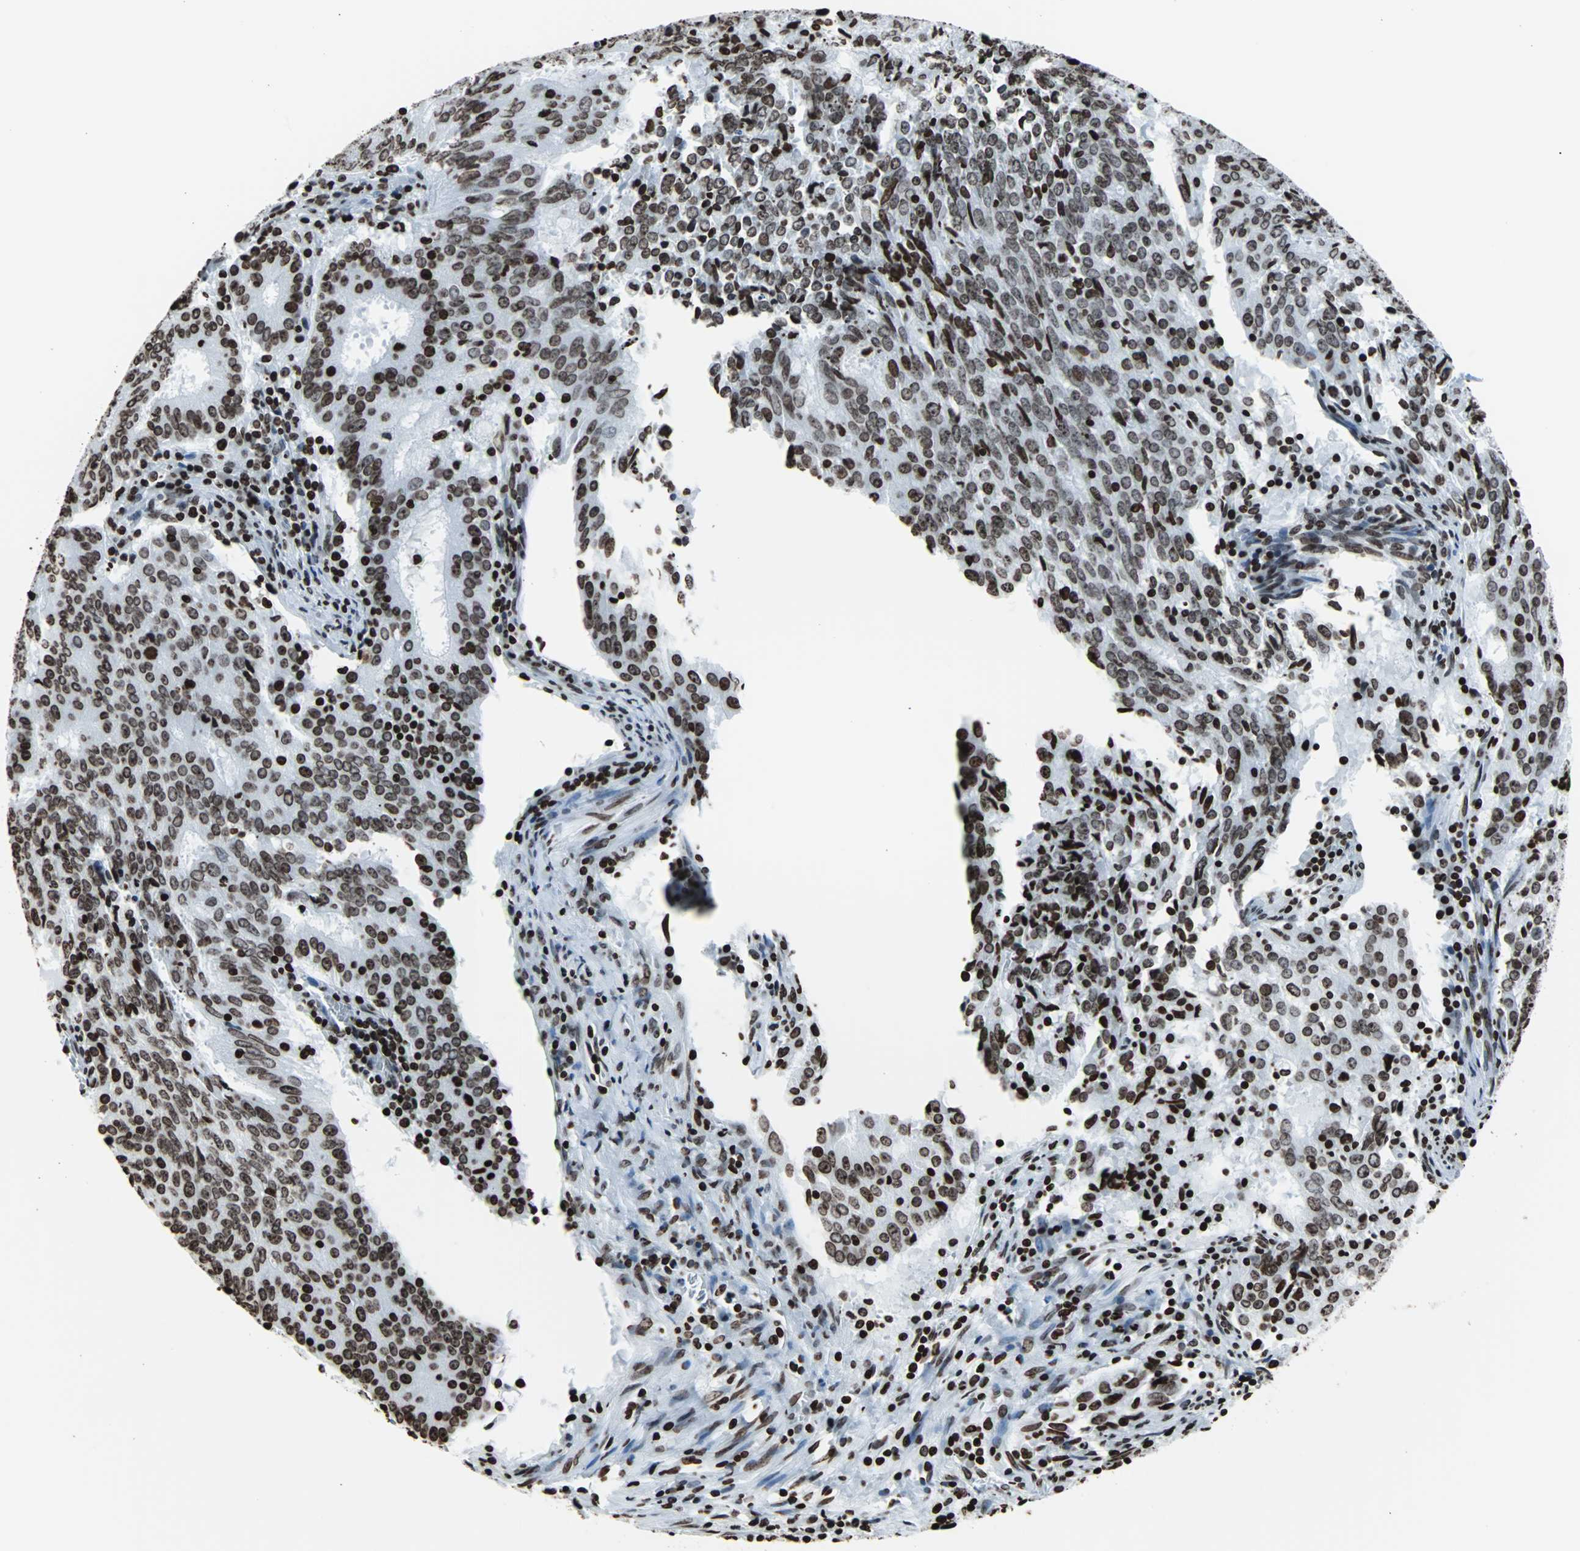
{"staining": {"intensity": "moderate", "quantity": ">75%", "location": "nuclear"}, "tissue": "cervical cancer", "cell_type": "Tumor cells", "image_type": "cancer", "snomed": [{"axis": "morphology", "description": "Adenocarcinoma, NOS"}, {"axis": "topography", "description": "Cervix"}], "caption": "DAB (3,3'-diaminobenzidine) immunohistochemical staining of adenocarcinoma (cervical) shows moderate nuclear protein staining in approximately >75% of tumor cells.", "gene": "H2BC18", "patient": {"sex": "female", "age": 44}}